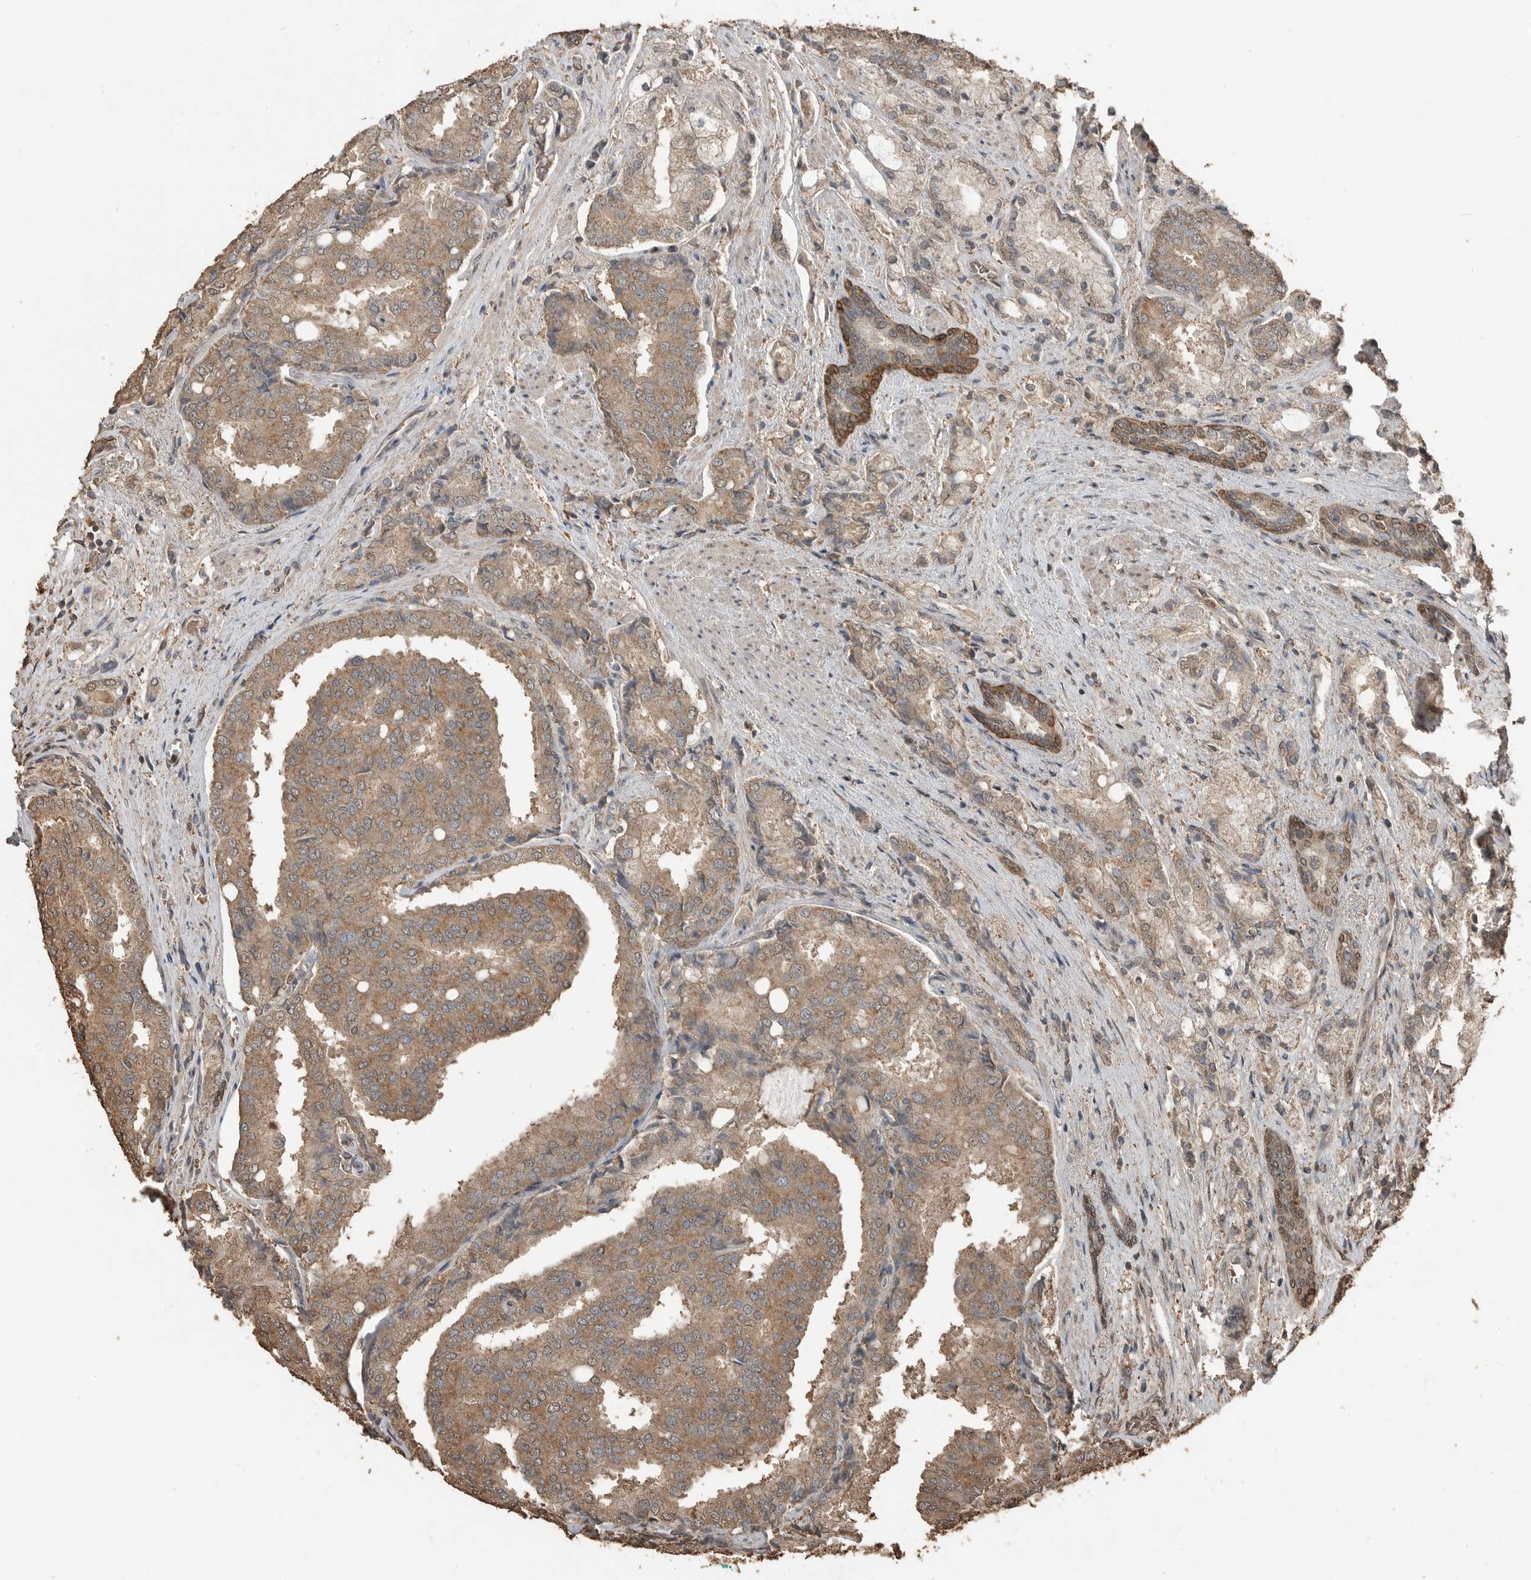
{"staining": {"intensity": "moderate", "quantity": ">75%", "location": "cytoplasmic/membranous"}, "tissue": "prostate cancer", "cell_type": "Tumor cells", "image_type": "cancer", "snomed": [{"axis": "morphology", "description": "Adenocarcinoma, High grade"}, {"axis": "topography", "description": "Prostate"}], "caption": "Adenocarcinoma (high-grade) (prostate) tissue reveals moderate cytoplasmic/membranous staining in approximately >75% of tumor cells", "gene": "BLZF1", "patient": {"sex": "male", "age": 50}}